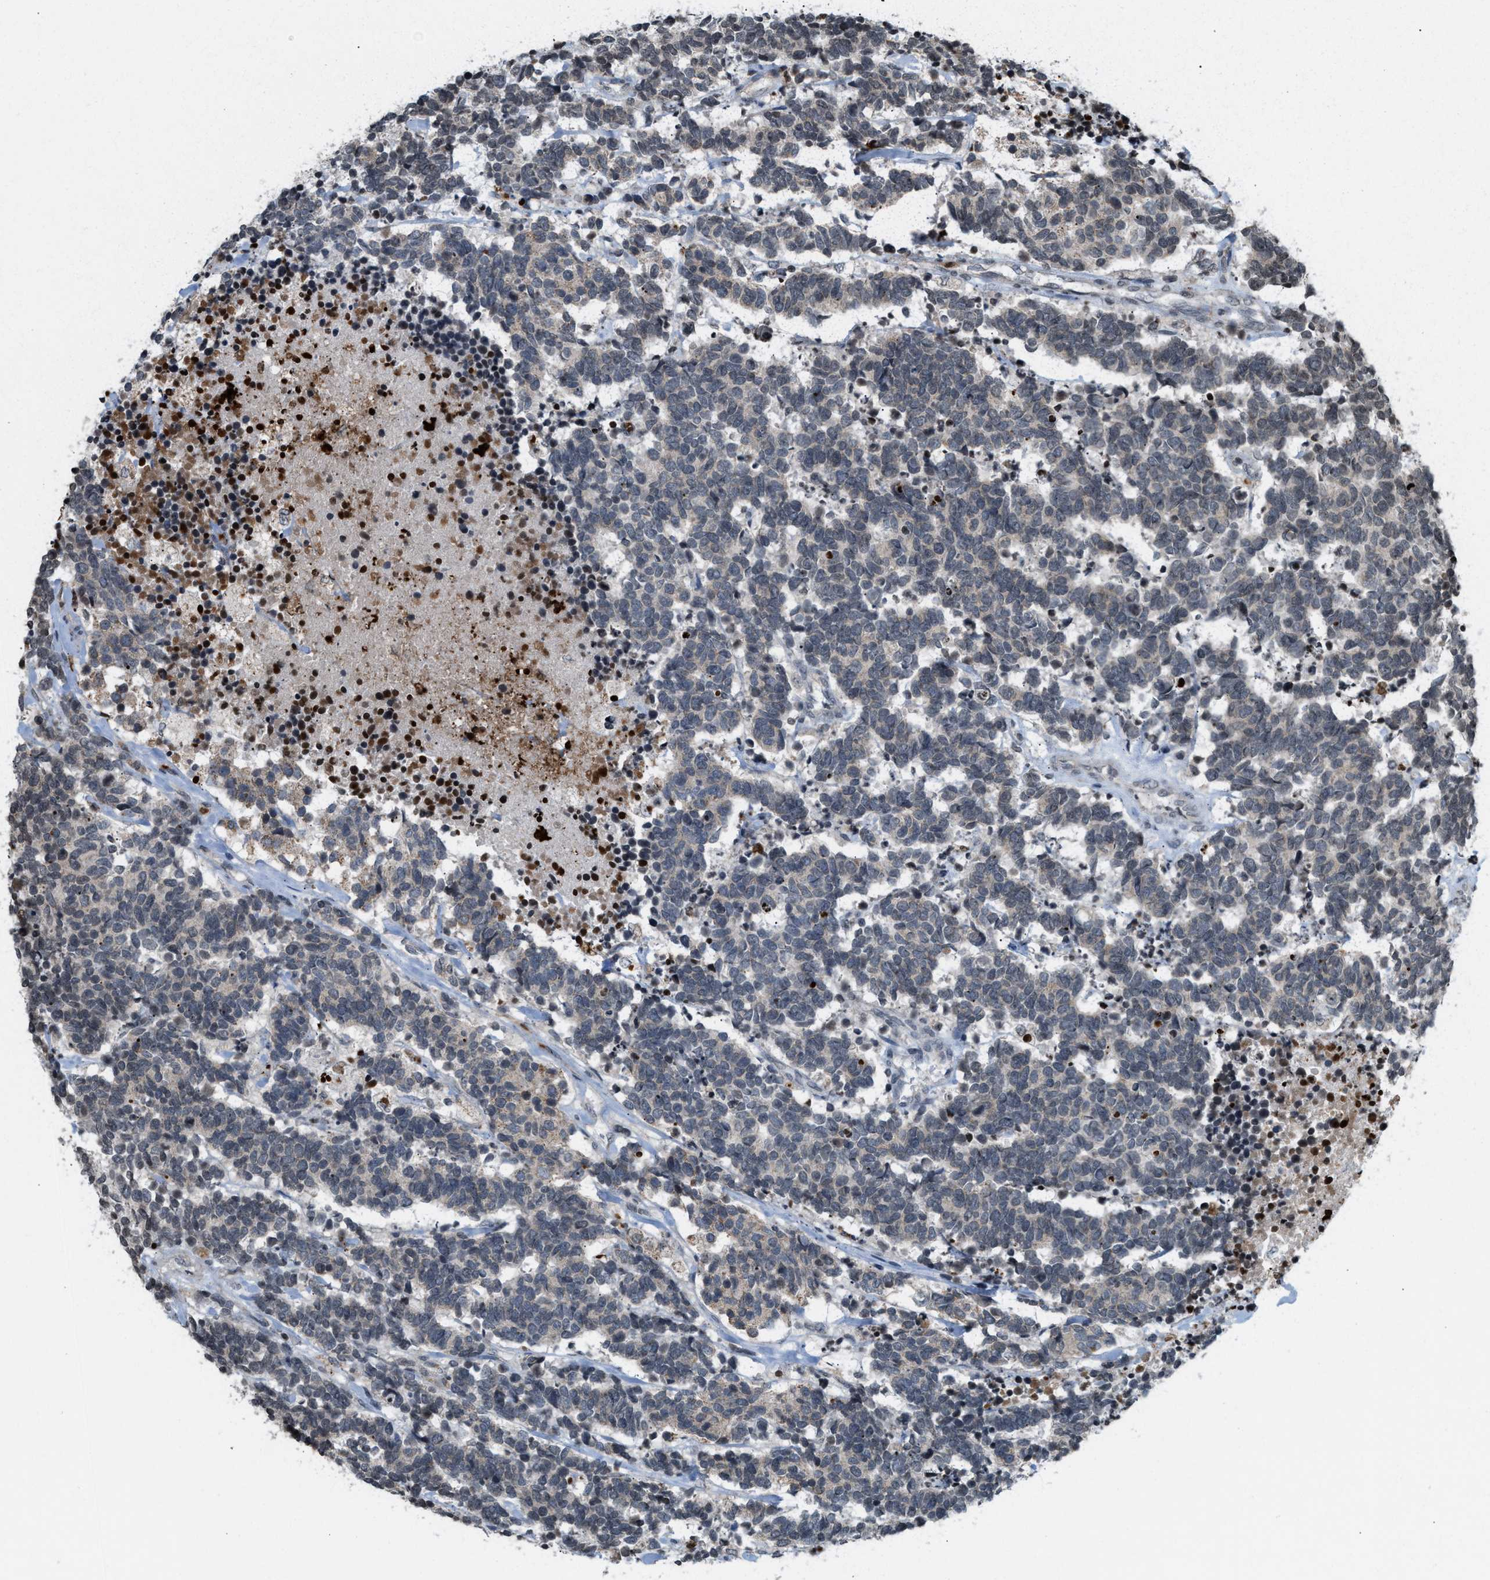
{"staining": {"intensity": "negative", "quantity": "none", "location": "none"}, "tissue": "carcinoid", "cell_type": "Tumor cells", "image_type": "cancer", "snomed": [{"axis": "morphology", "description": "Carcinoma, NOS"}, {"axis": "morphology", "description": "Carcinoid, malignant, NOS"}, {"axis": "topography", "description": "Urinary bladder"}], "caption": "The IHC photomicrograph has no significant staining in tumor cells of carcinoid tissue. (Brightfield microscopy of DAB immunohistochemistry (IHC) at high magnification).", "gene": "PRUNE2", "patient": {"sex": "male", "age": 57}}